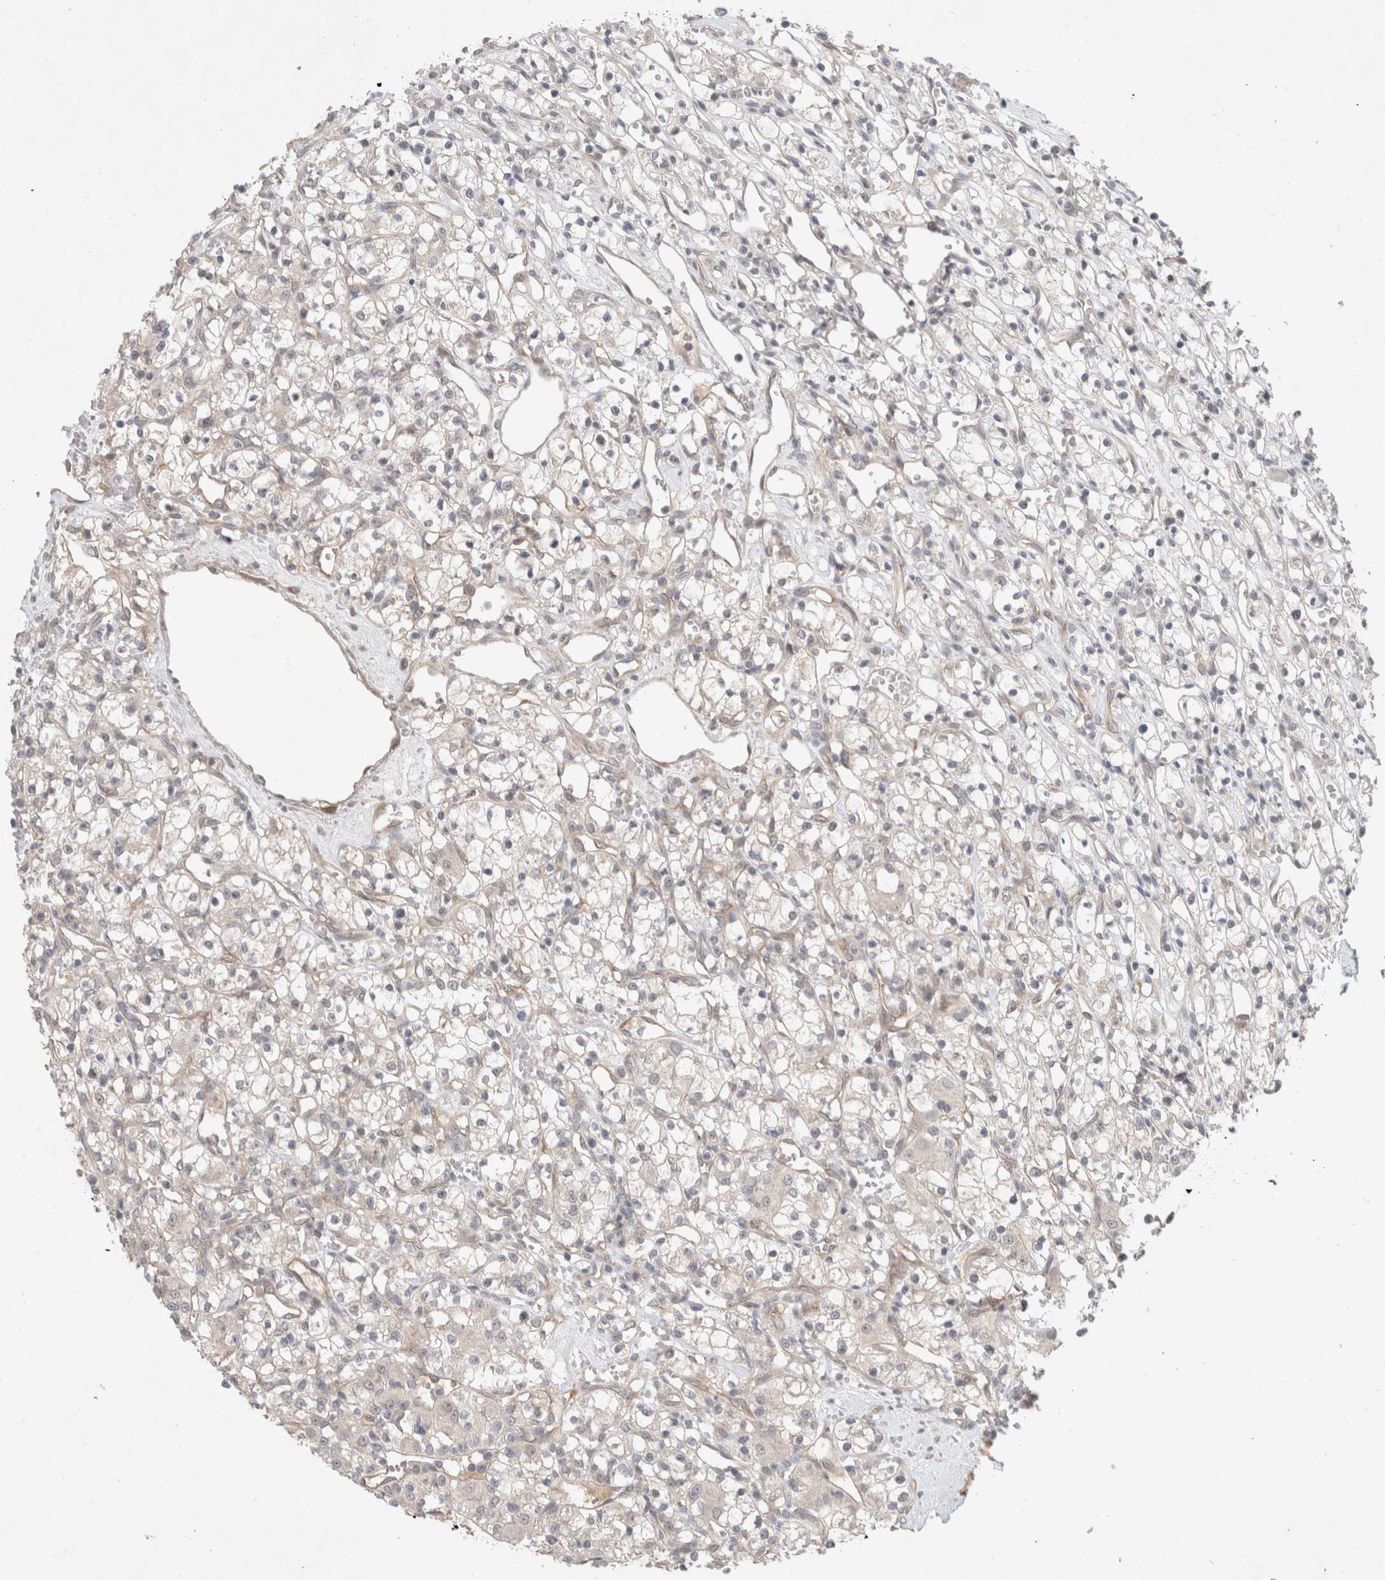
{"staining": {"intensity": "negative", "quantity": "none", "location": "none"}, "tissue": "renal cancer", "cell_type": "Tumor cells", "image_type": "cancer", "snomed": [{"axis": "morphology", "description": "Adenocarcinoma, NOS"}, {"axis": "topography", "description": "Kidney"}], "caption": "Immunohistochemistry (IHC) photomicrograph of human adenocarcinoma (renal) stained for a protein (brown), which displays no expression in tumor cells.", "gene": "RASAL2", "patient": {"sex": "female", "age": 59}}